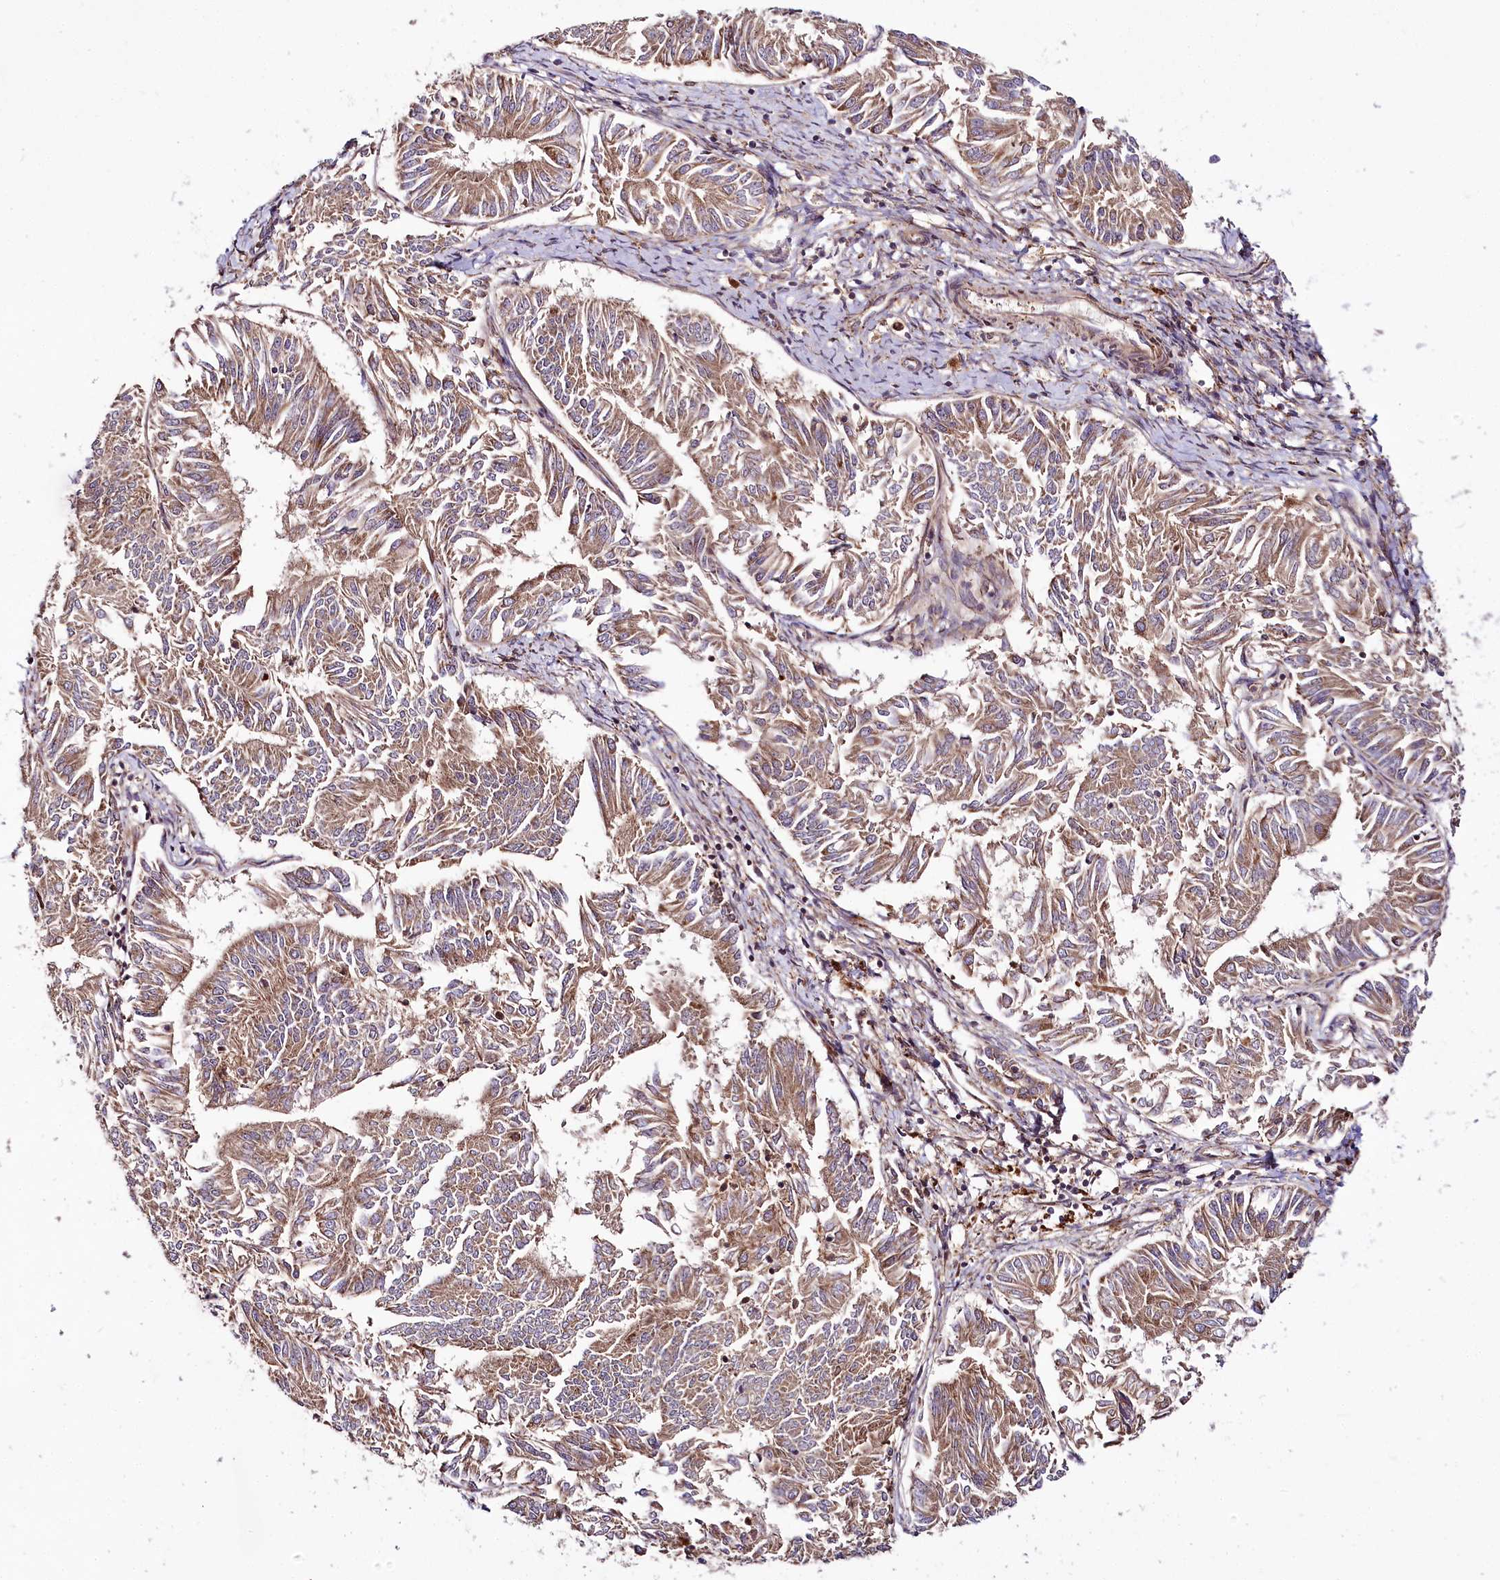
{"staining": {"intensity": "moderate", "quantity": ">75%", "location": "cytoplasmic/membranous"}, "tissue": "endometrial cancer", "cell_type": "Tumor cells", "image_type": "cancer", "snomed": [{"axis": "morphology", "description": "Adenocarcinoma, NOS"}, {"axis": "topography", "description": "Endometrium"}], "caption": "Protein expression analysis of endometrial cancer reveals moderate cytoplasmic/membranous positivity in about >75% of tumor cells.", "gene": "RAB7A", "patient": {"sex": "female", "age": 58}}